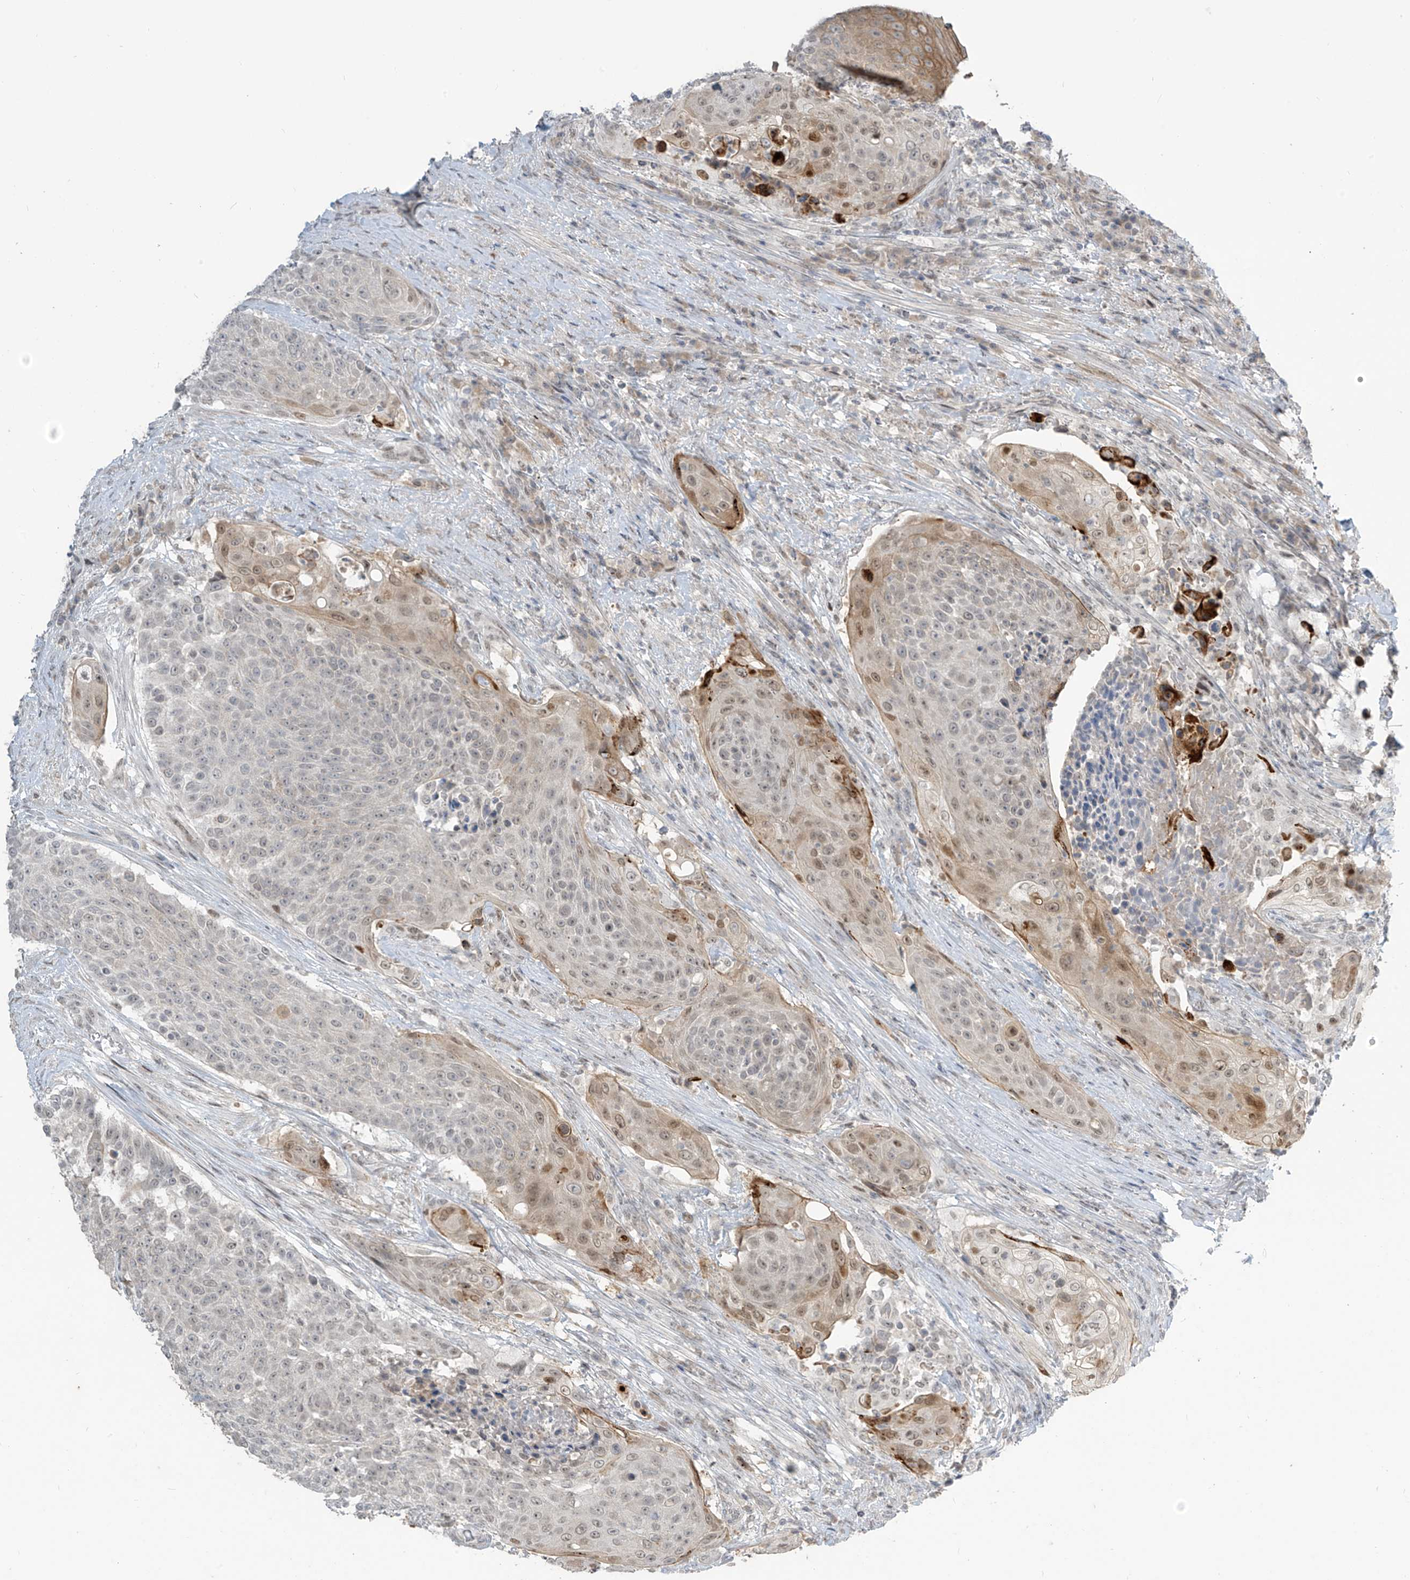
{"staining": {"intensity": "moderate", "quantity": "<25%", "location": "cytoplasmic/membranous,nuclear"}, "tissue": "urothelial cancer", "cell_type": "Tumor cells", "image_type": "cancer", "snomed": [{"axis": "morphology", "description": "Urothelial carcinoma, High grade"}, {"axis": "topography", "description": "Urinary bladder"}], "caption": "Immunohistochemistry (IHC) image of neoplastic tissue: human high-grade urothelial carcinoma stained using IHC shows low levels of moderate protein expression localized specifically in the cytoplasmic/membranous and nuclear of tumor cells, appearing as a cytoplasmic/membranous and nuclear brown color.", "gene": "METAP1D", "patient": {"sex": "female", "age": 63}}